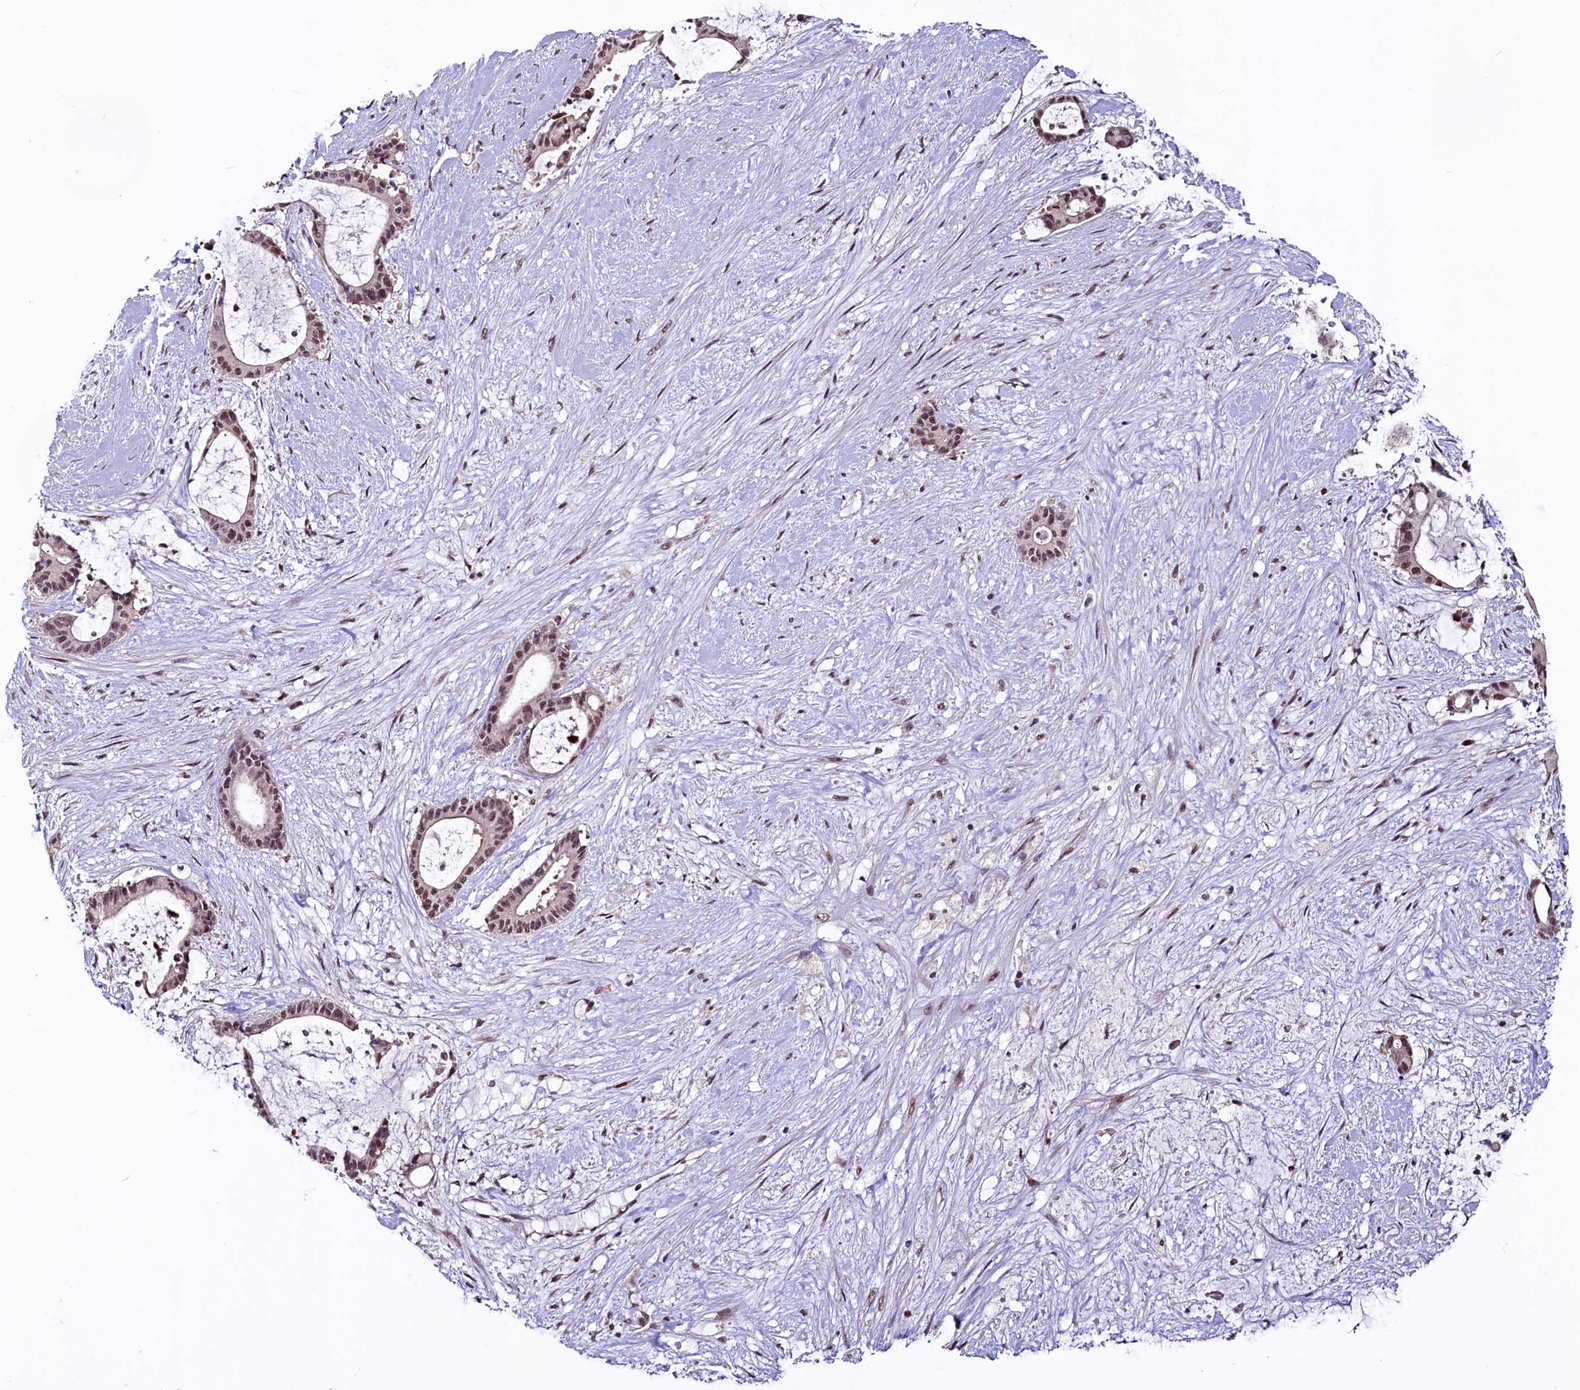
{"staining": {"intensity": "moderate", "quantity": ">75%", "location": "nuclear"}, "tissue": "liver cancer", "cell_type": "Tumor cells", "image_type": "cancer", "snomed": [{"axis": "morphology", "description": "Normal tissue, NOS"}, {"axis": "morphology", "description": "Cholangiocarcinoma"}, {"axis": "topography", "description": "Liver"}, {"axis": "topography", "description": "Peripheral nerve tissue"}], "caption": "High-magnification brightfield microscopy of liver cholangiocarcinoma stained with DAB (brown) and counterstained with hematoxylin (blue). tumor cells exhibit moderate nuclear positivity is seen in about>75% of cells. The staining was performed using DAB (3,3'-diaminobenzidine), with brown indicating positive protein expression. Nuclei are stained blue with hematoxylin.", "gene": "RNMT", "patient": {"sex": "female", "age": 73}}